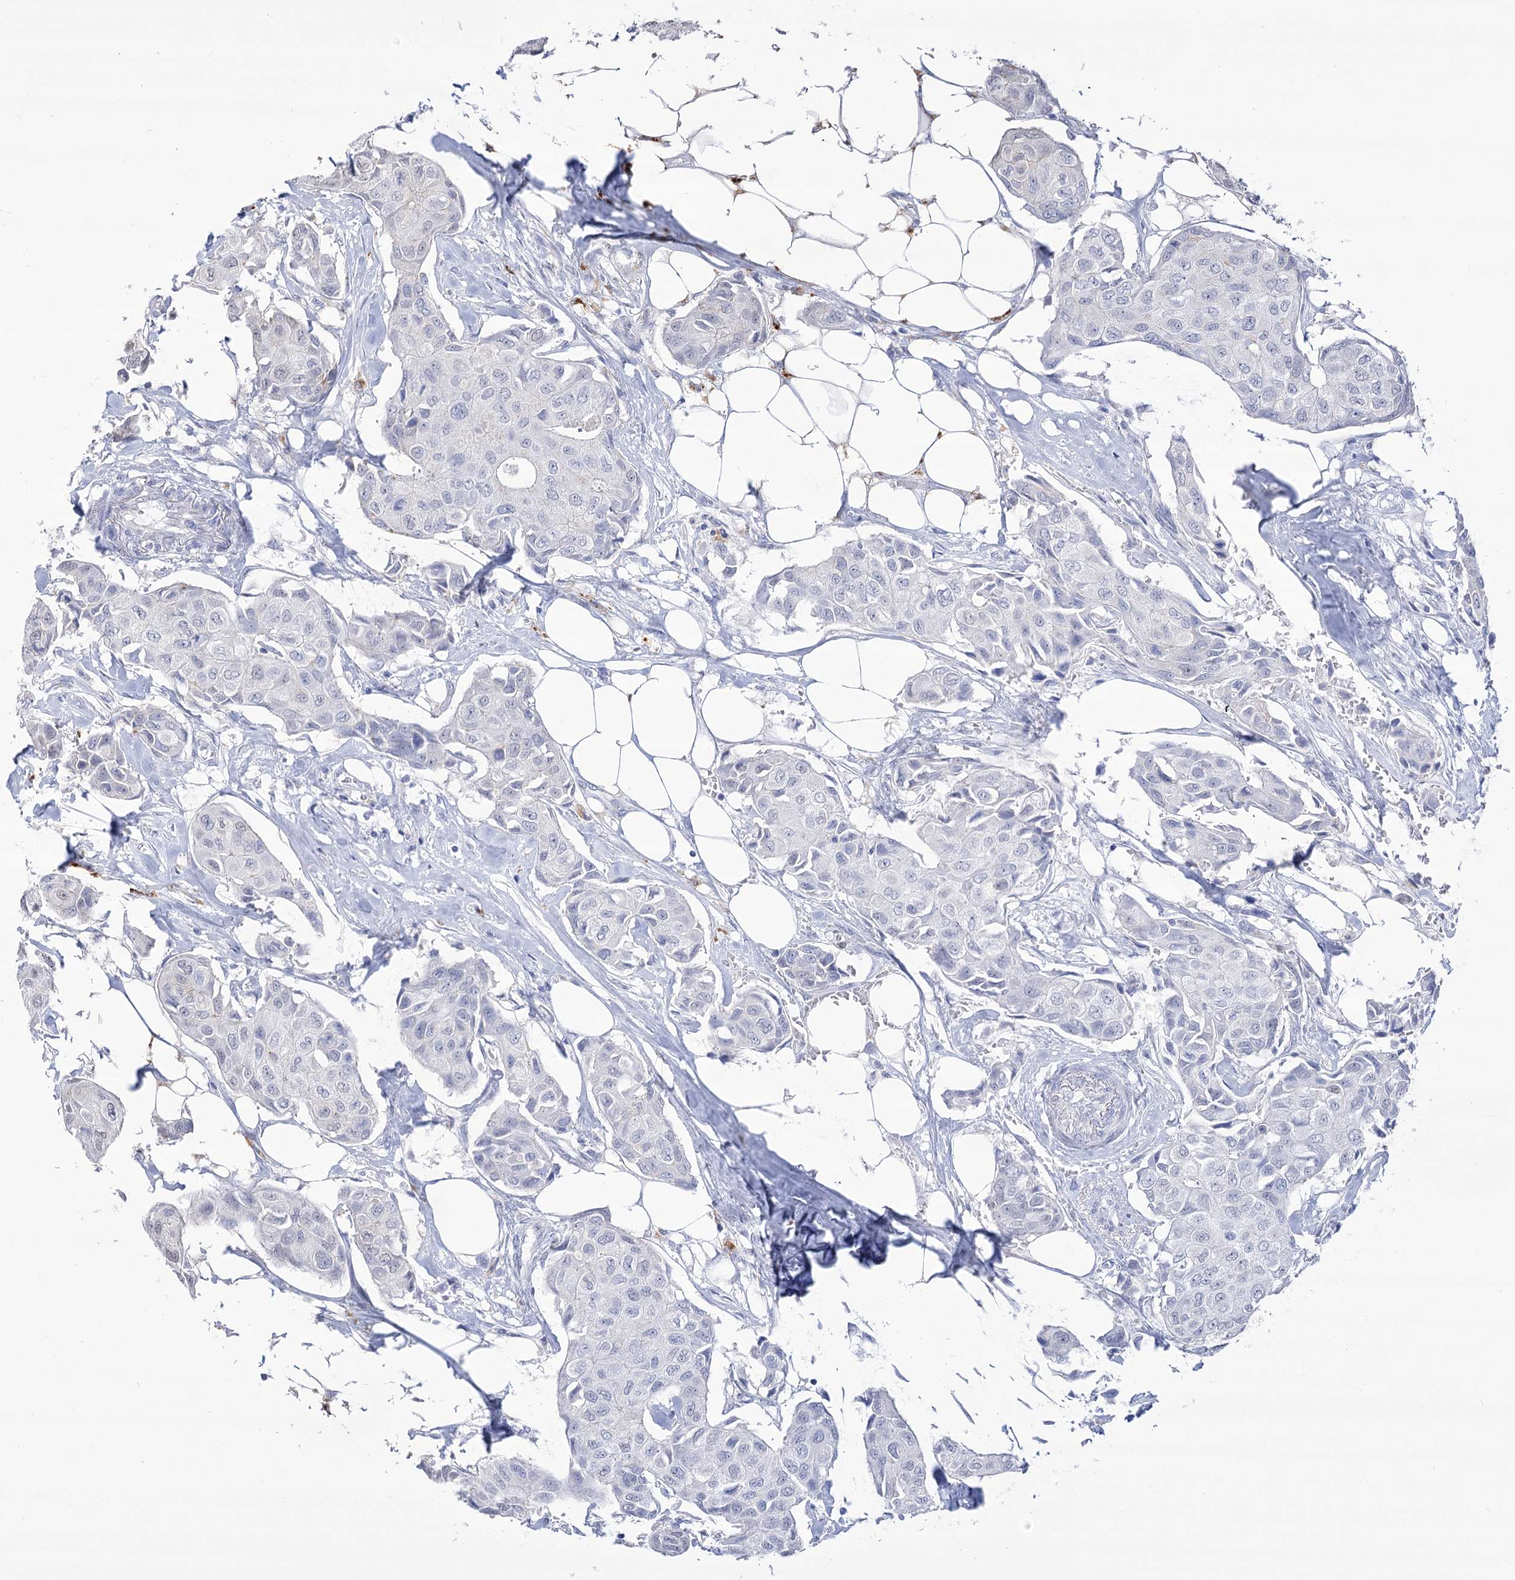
{"staining": {"intensity": "negative", "quantity": "none", "location": "none"}, "tissue": "breast cancer", "cell_type": "Tumor cells", "image_type": "cancer", "snomed": [{"axis": "morphology", "description": "Duct carcinoma"}, {"axis": "topography", "description": "Breast"}], "caption": "Protein analysis of breast cancer (infiltrating ductal carcinoma) demonstrates no significant staining in tumor cells.", "gene": "SIAE", "patient": {"sex": "female", "age": 80}}